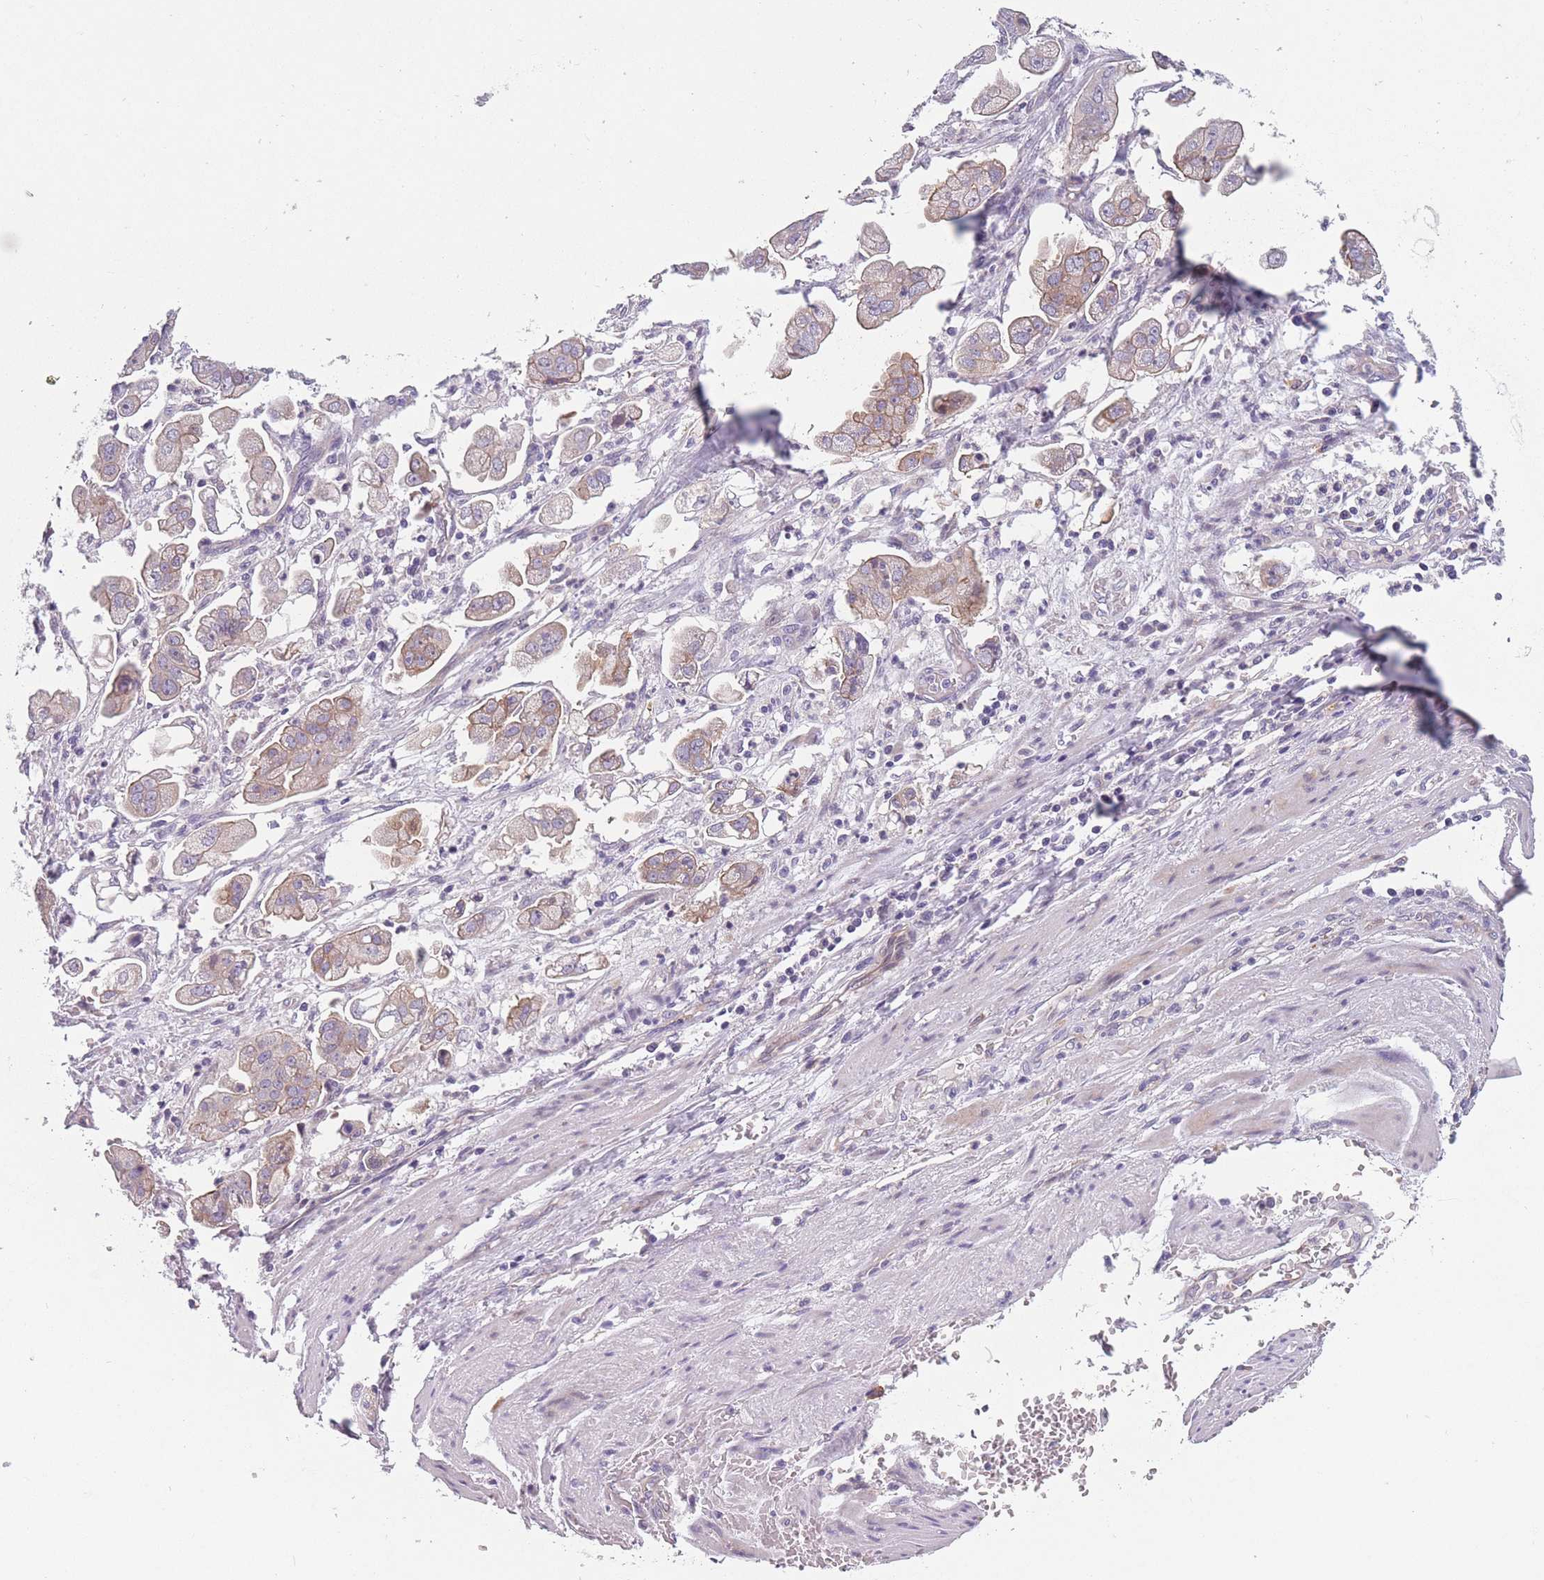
{"staining": {"intensity": "moderate", "quantity": ">75%", "location": "cytoplasmic/membranous"}, "tissue": "stomach cancer", "cell_type": "Tumor cells", "image_type": "cancer", "snomed": [{"axis": "morphology", "description": "Adenocarcinoma, NOS"}, {"axis": "topography", "description": "Stomach"}], "caption": "DAB immunohistochemical staining of stomach cancer shows moderate cytoplasmic/membranous protein positivity in approximately >75% of tumor cells.", "gene": "FAM83F", "patient": {"sex": "male", "age": 62}}